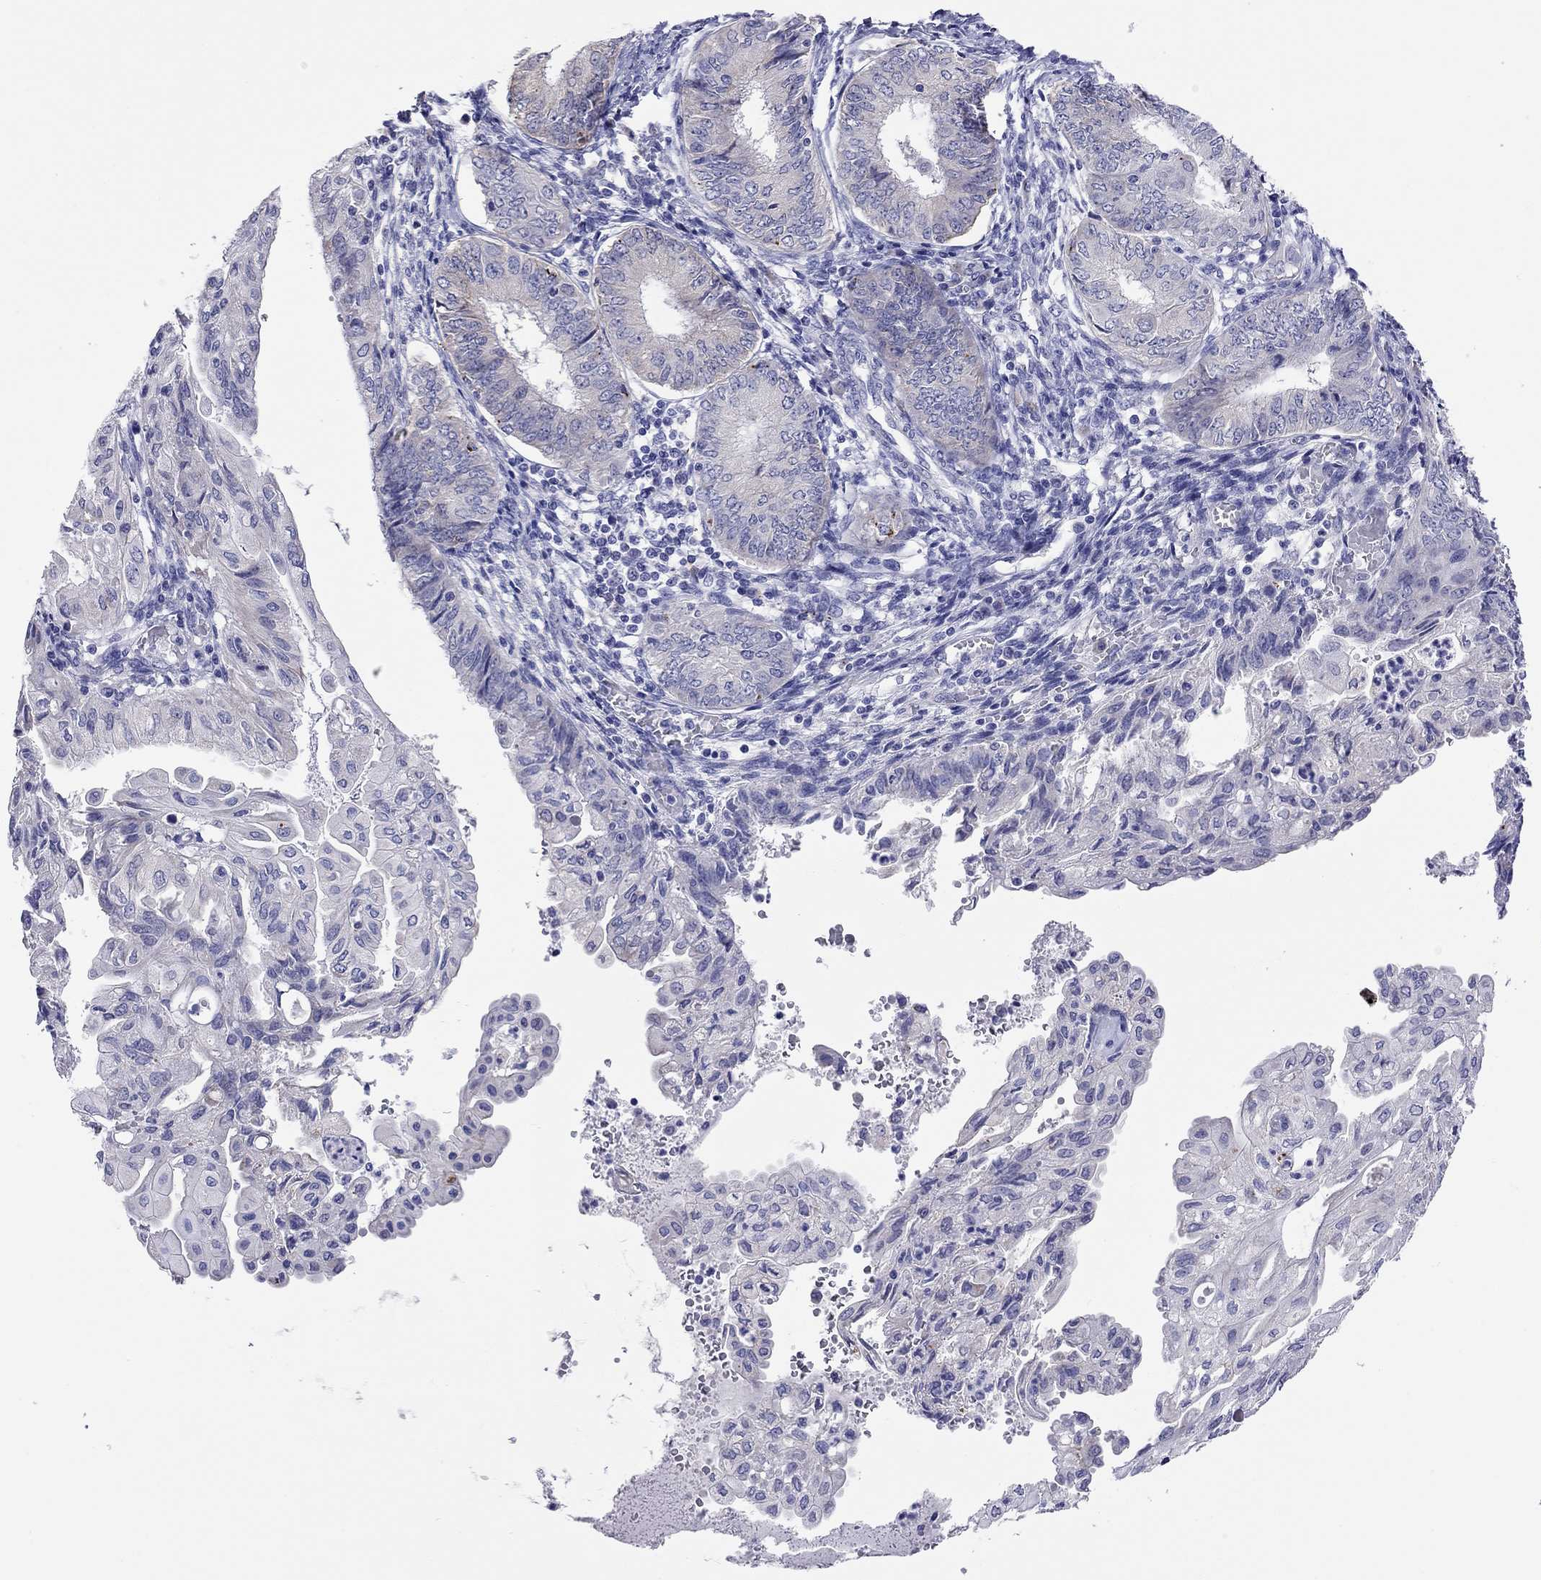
{"staining": {"intensity": "negative", "quantity": "none", "location": "none"}, "tissue": "endometrial cancer", "cell_type": "Tumor cells", "image_type": "cancer", "snomed": [{"axis": "morphology", "description": "Adenocarcinoma, NOS"}, {"axis": "topography", "description": "Endometrium"}], "caption": "Endometrial adenocarcinoma was stained to show a protein in brown. There is no significant expression in tumor cells. (Brightfield microscopy of DAB immunohistochemistry at high magnification).", "gene": "COL9A1", "patient": {"sex": "female", "age": 68}}